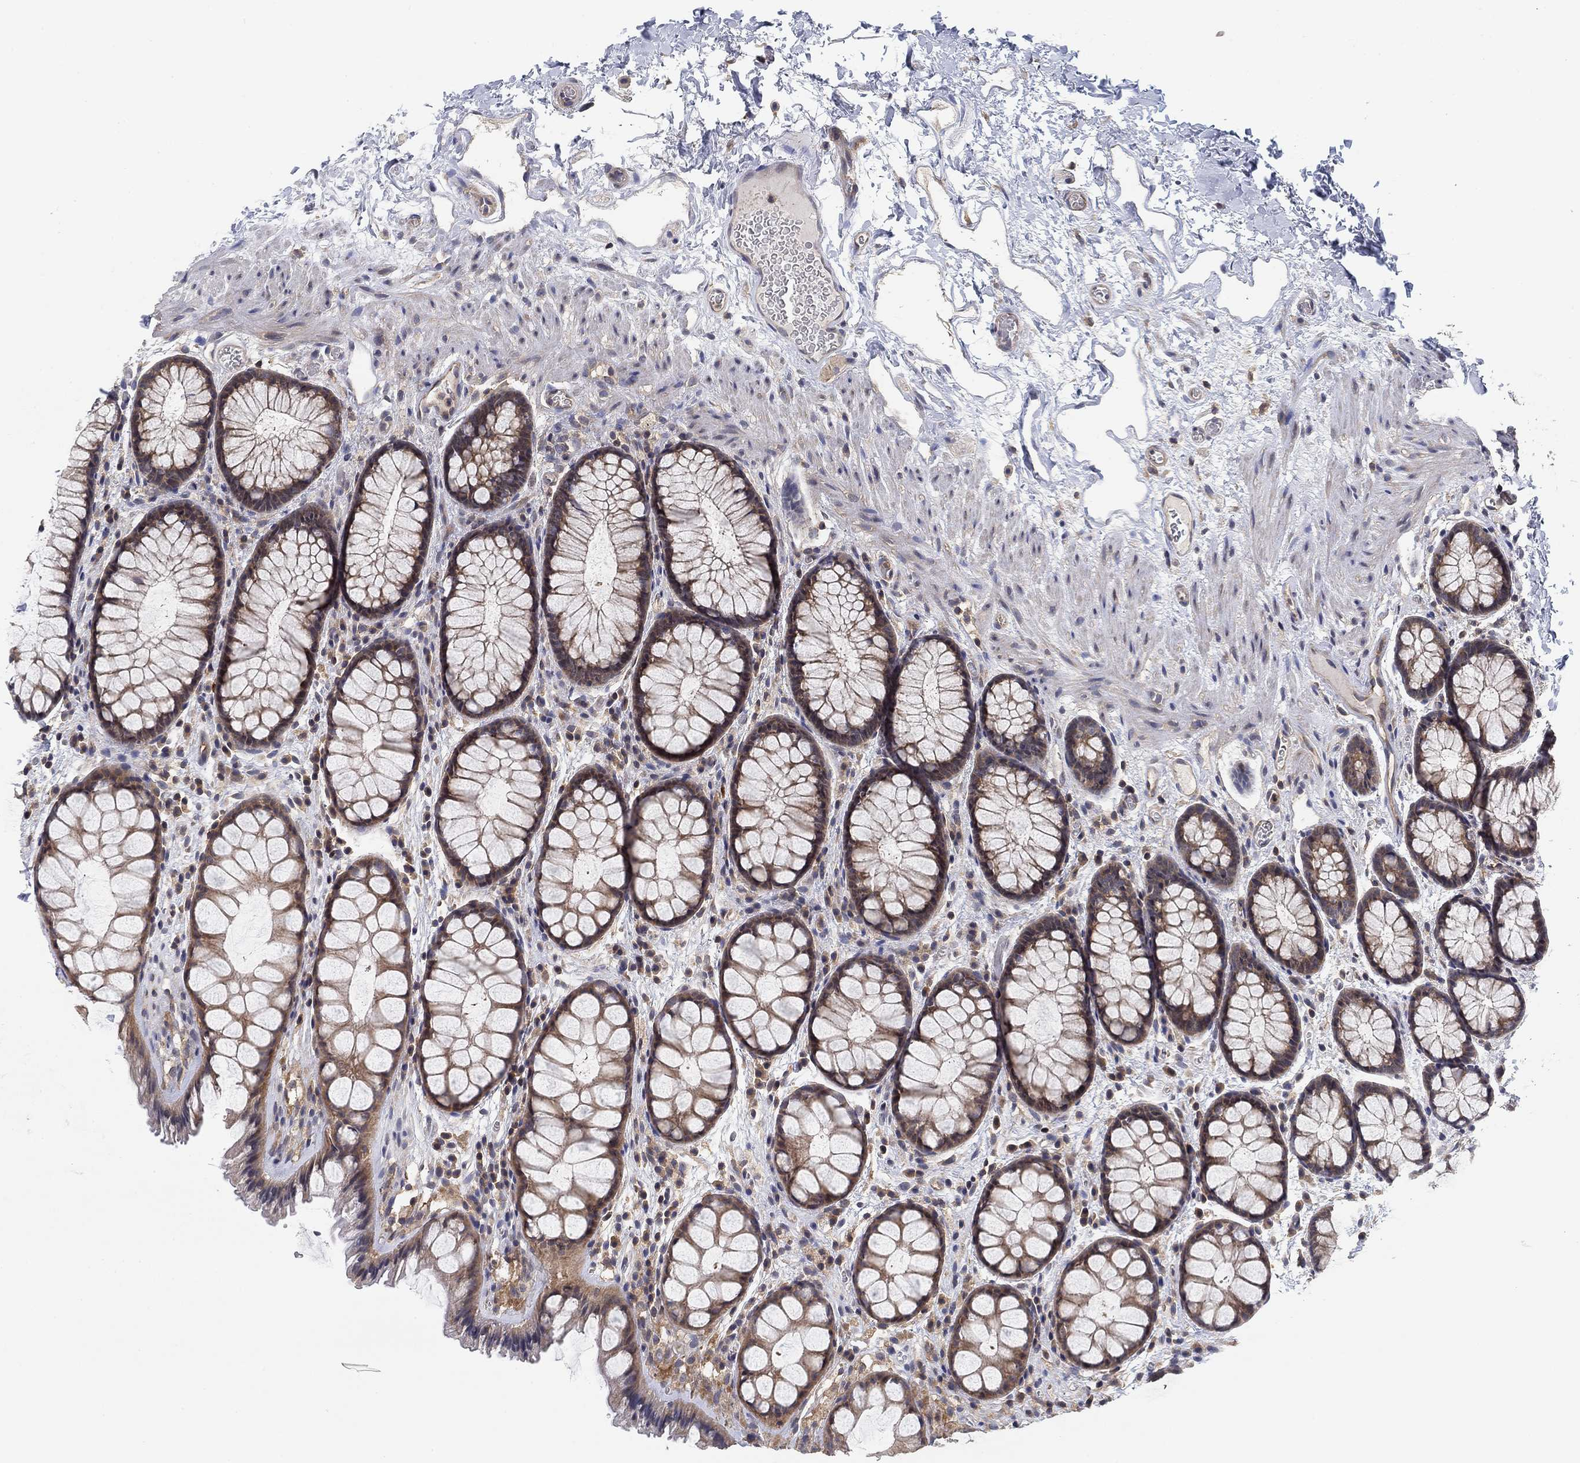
{"staining": {"intensity": "weak", "quantity": "25%-75%", "location": "cytoplasmic/membranous"}, "tissue": "rectum", "cell_type": "Glandular cells", "image_type": "normal", "snomed": [{"axis": "morphology", "description": "Normal tissue, NOS"}, {"axis": "topography", "description": "Rectum"}], "caption": "A micrograph of rectum stained for a protein demonstrates weak cytoplasmic/membranous brown staining in glandular cells.", "gene": "CCDC43", "patient": {"sex": "female", "age": 62}}